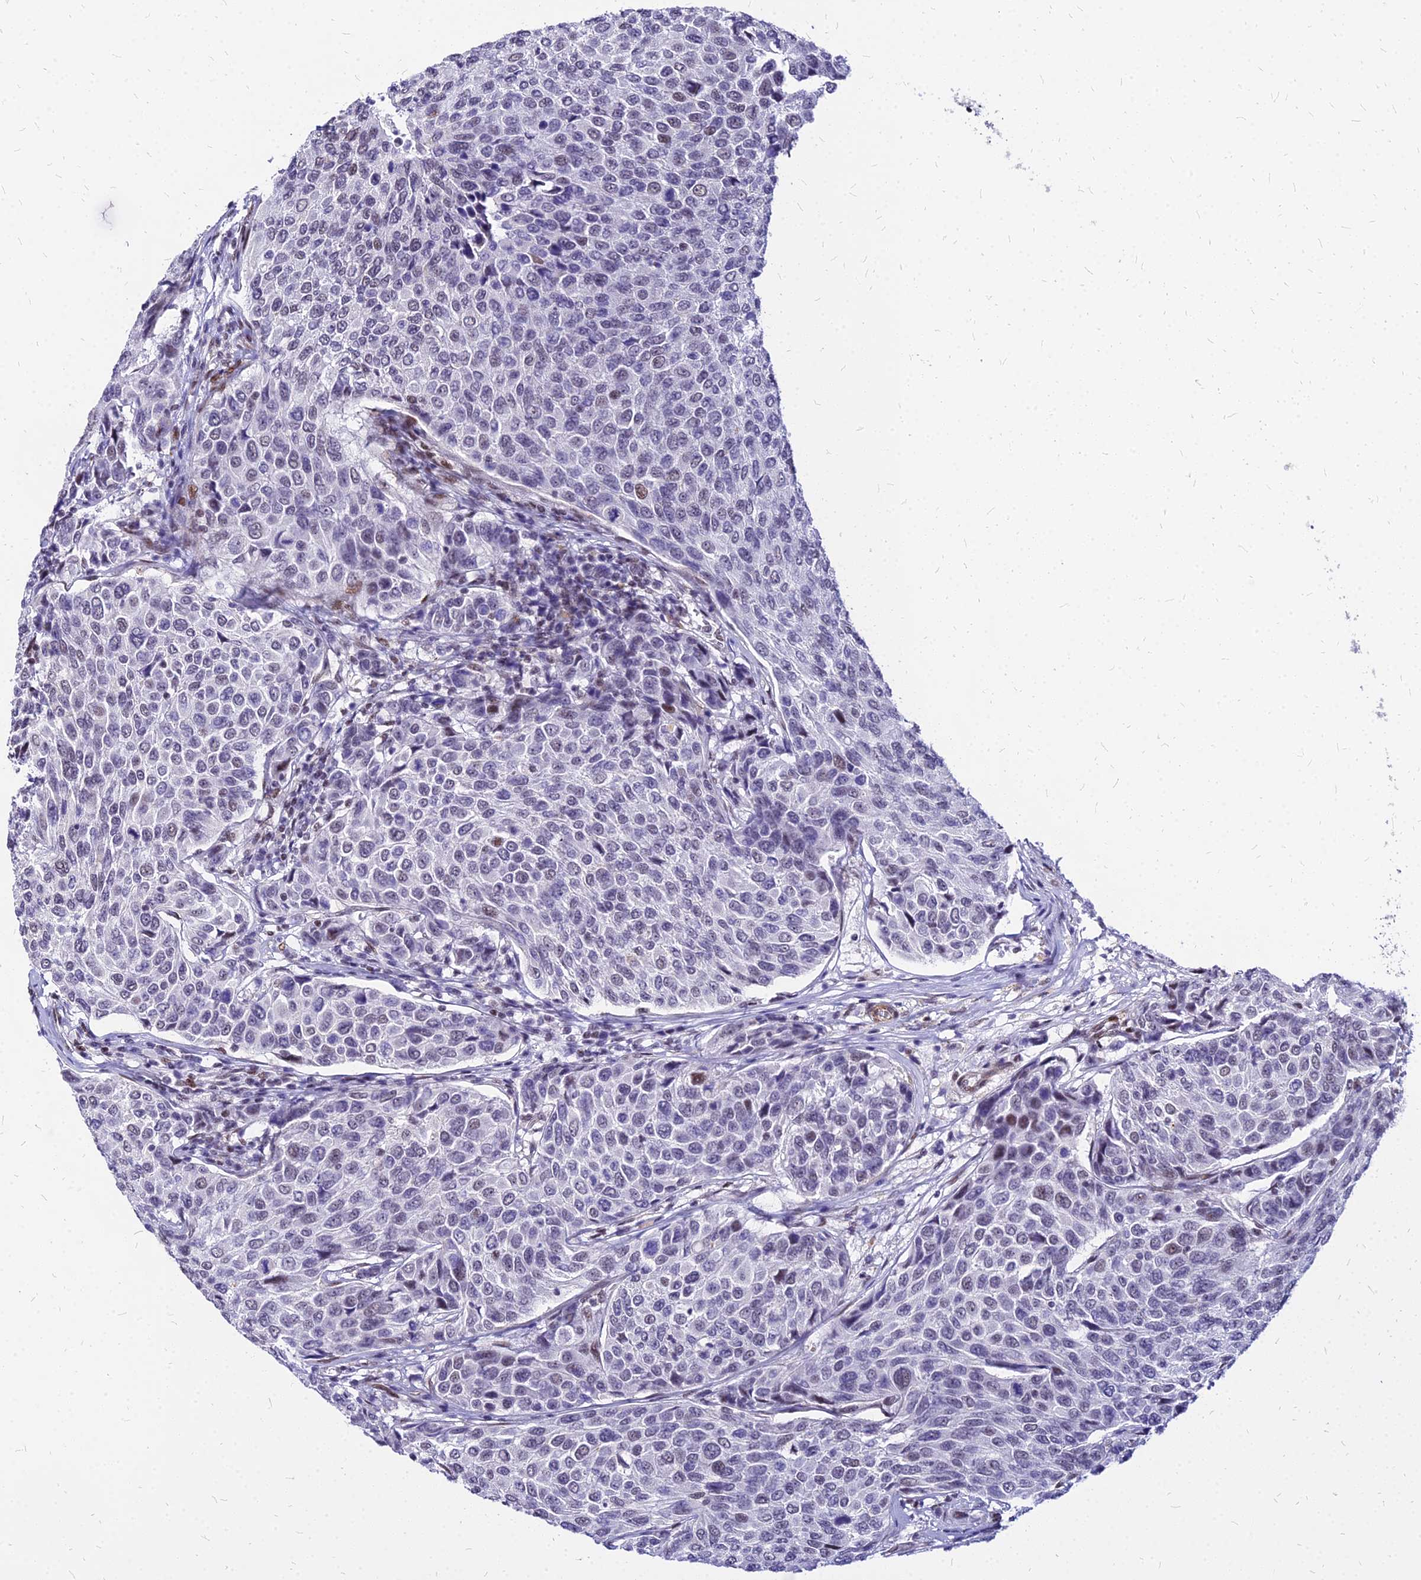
{"staining": {"intensity": "moderate", "quantity": "<25%", "location": "nuclear"}, "tissue": "breast cancer", "cell_type": "Tumor cells", "image_type": "cancer", "snomed": [{"axis": "morphology", "description": "Duct carcinoma"}, {"axis": "topography", "description": "Breast"}], "caption": "Breast intraductal carcinoma tissue demonstrates moderate nuclear positivity in about <25% of tumor cells, visualized by immunohistochemistry. Nuclei are stained in blue.", "gene": "FDX2", "patient": {"sex": "female", "age": 55}}